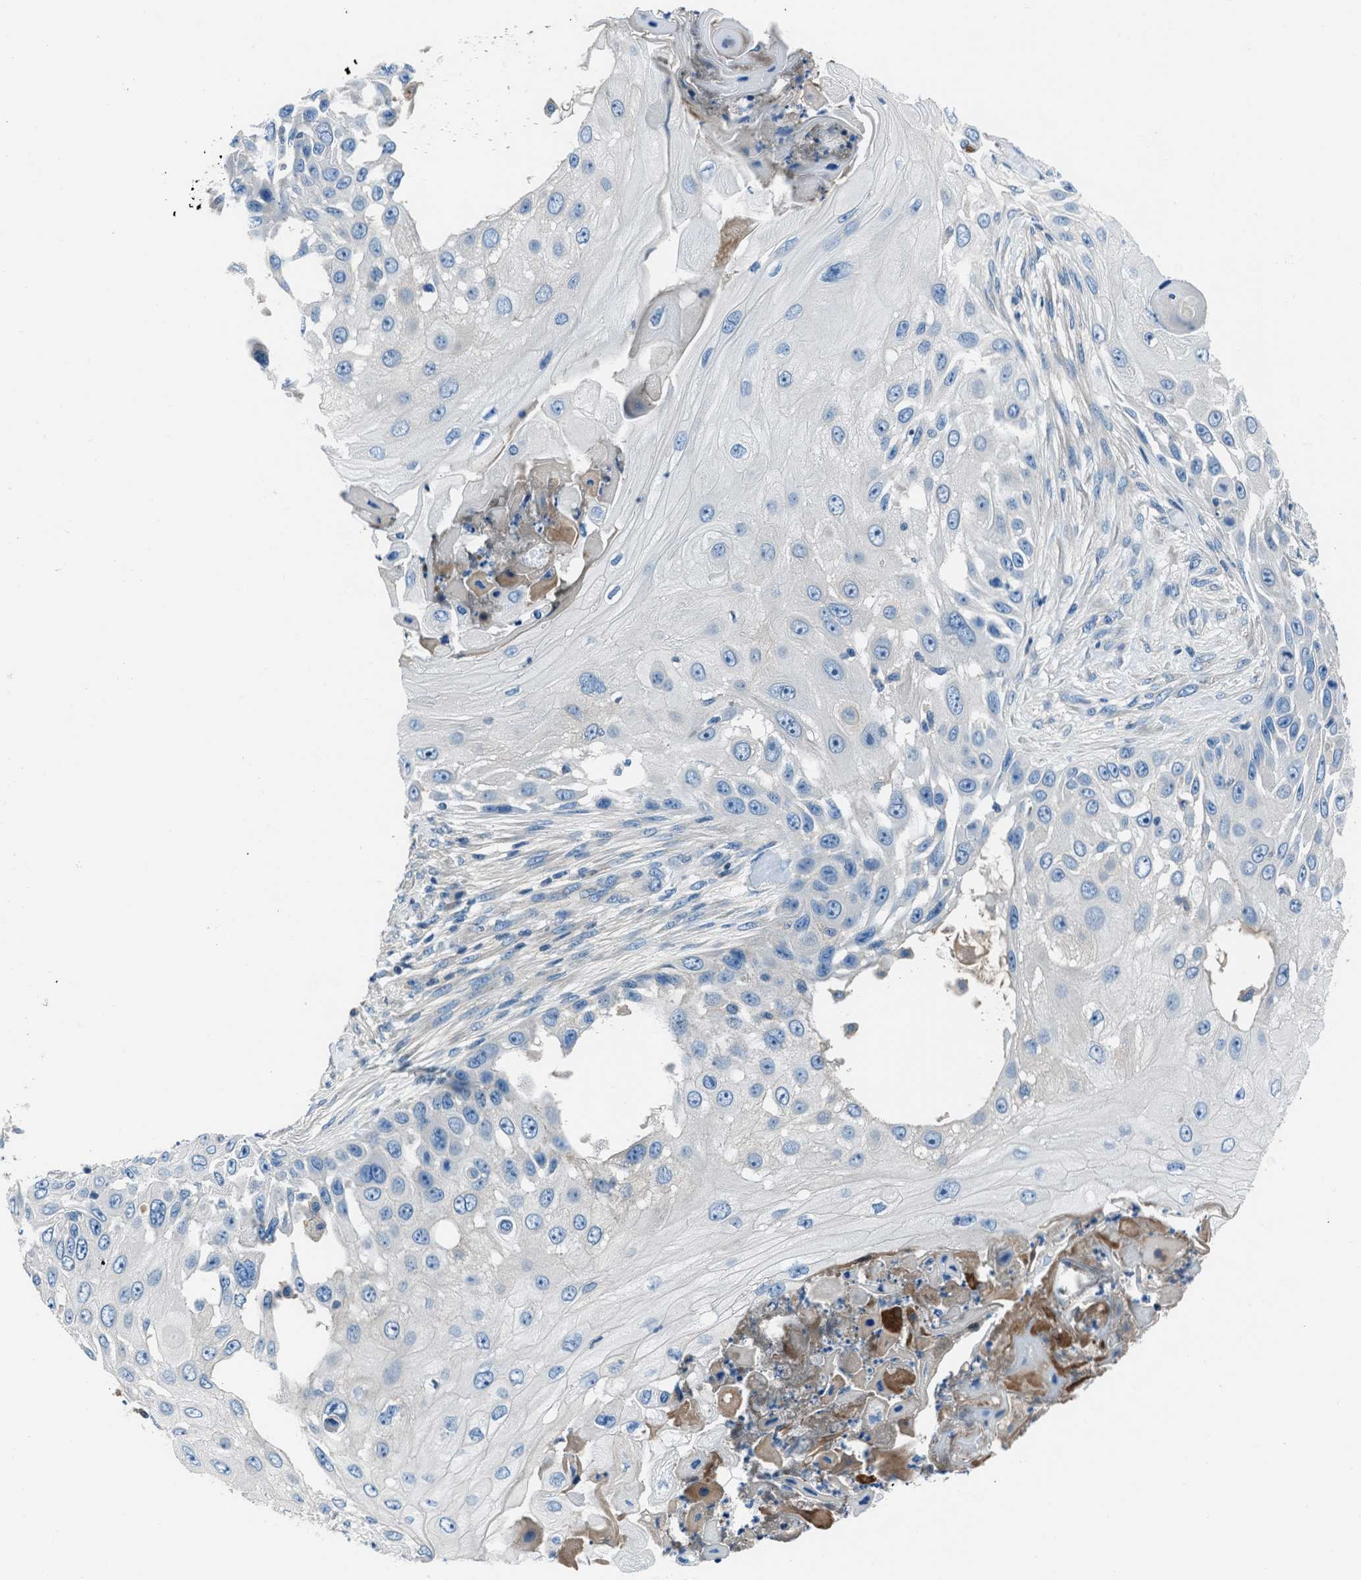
{"staining": {"intensity": "negative", "quantity": "none", "location": "none"}, "tissue": "skin cancer", "cell_type": "Tumor cells", "image_type": "cancer", "snomed": [{"axis": "morphology", "description": "Squamous cell carcinoma, NOS"}, {"axis": "topography", "description": "Skin"}], "caption": "Immunohistochemical staining of human skin squamous cell carcinoma reveals no significant positivity in tumor cells.", "gene": "SLC38A6", "patient": {"sex": "female", "age": 44}}